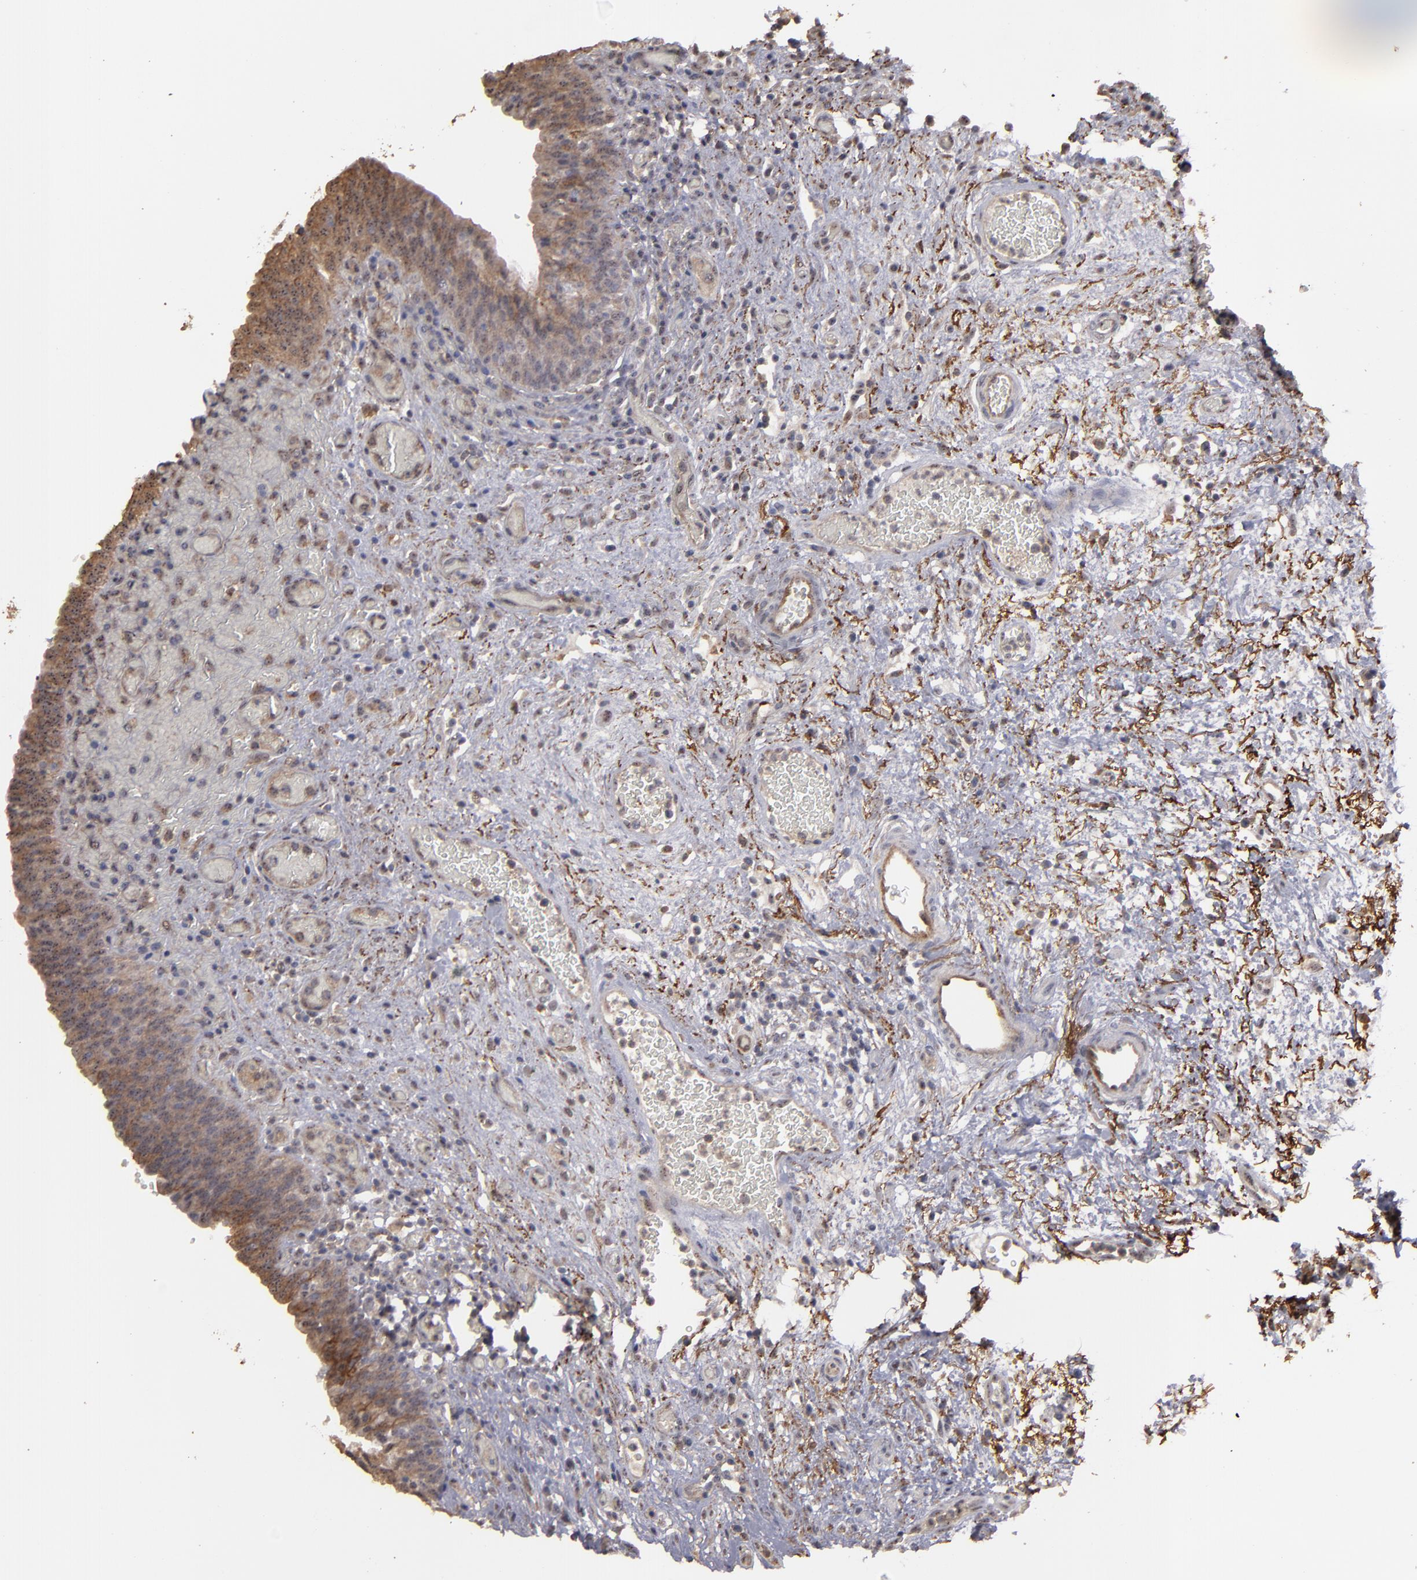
{"staining": {"intensity": "moderate", "quantity": ">75%", "location": "cytoplasmic/membranous"}, "tissue": "urinary bladder", "cell_type": "Urothelial cells", "image_type": "normal", "snomed": [{"axis": "morphology", "description": "Normal tissue, NOS"}, {"axis": "morphology", "description": "Urothelial carcinoma, High grade"}, {"axis": "topography", "description": "Urinary bladder"}], "caption": "Immunohistochemistry histopathology image of benign urinary bladder stained for a protein (brown), which demonstrates medium levels of moderate cytoplasmic/membranous expression in approximately >75% of urothelial cells.", "gene": "CD55", "patient": {"sex": "male", "age": 51}}